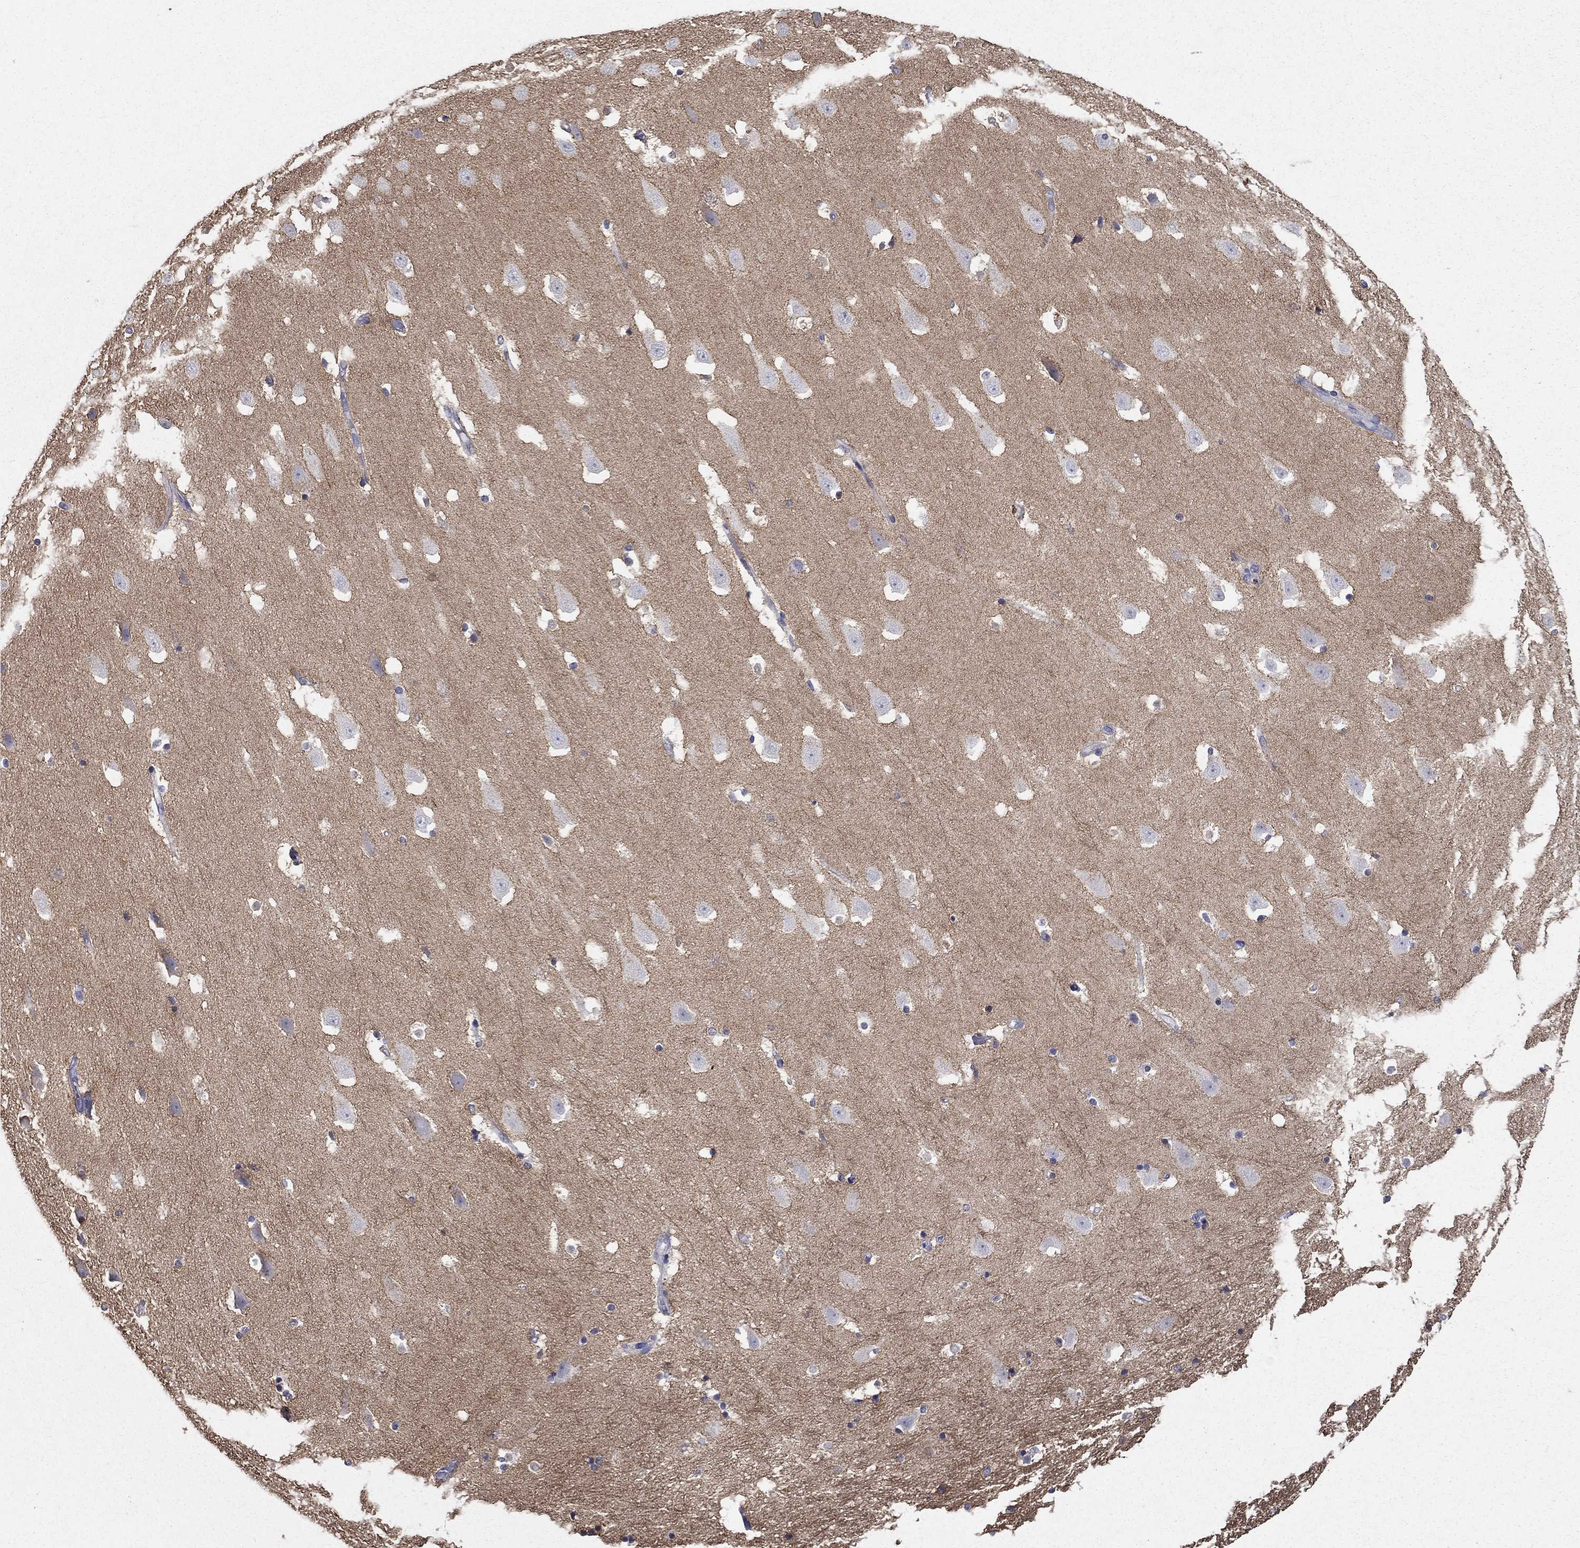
{"staining": {"intensity": "negative", "quantity": "none", "location": "none"}, "tissue": "hippocampus", "cell_type": "Glial cells", "image_type": "normal", "snomed": [{"axis": "morphology", "description": "Normal tissue, NOS"}, {"axis": "topography", "description": "Hippocampus"}], "caption": "The immunohistochemistry photomicrograph has no significant expression in glial cells of hippocampus. The staining is performed using DAB brown chromogen with nuclei counter-stained in using hematoxylin.", "gene": "IGSF8", "patient": {"sex": "male", "age": 49}}